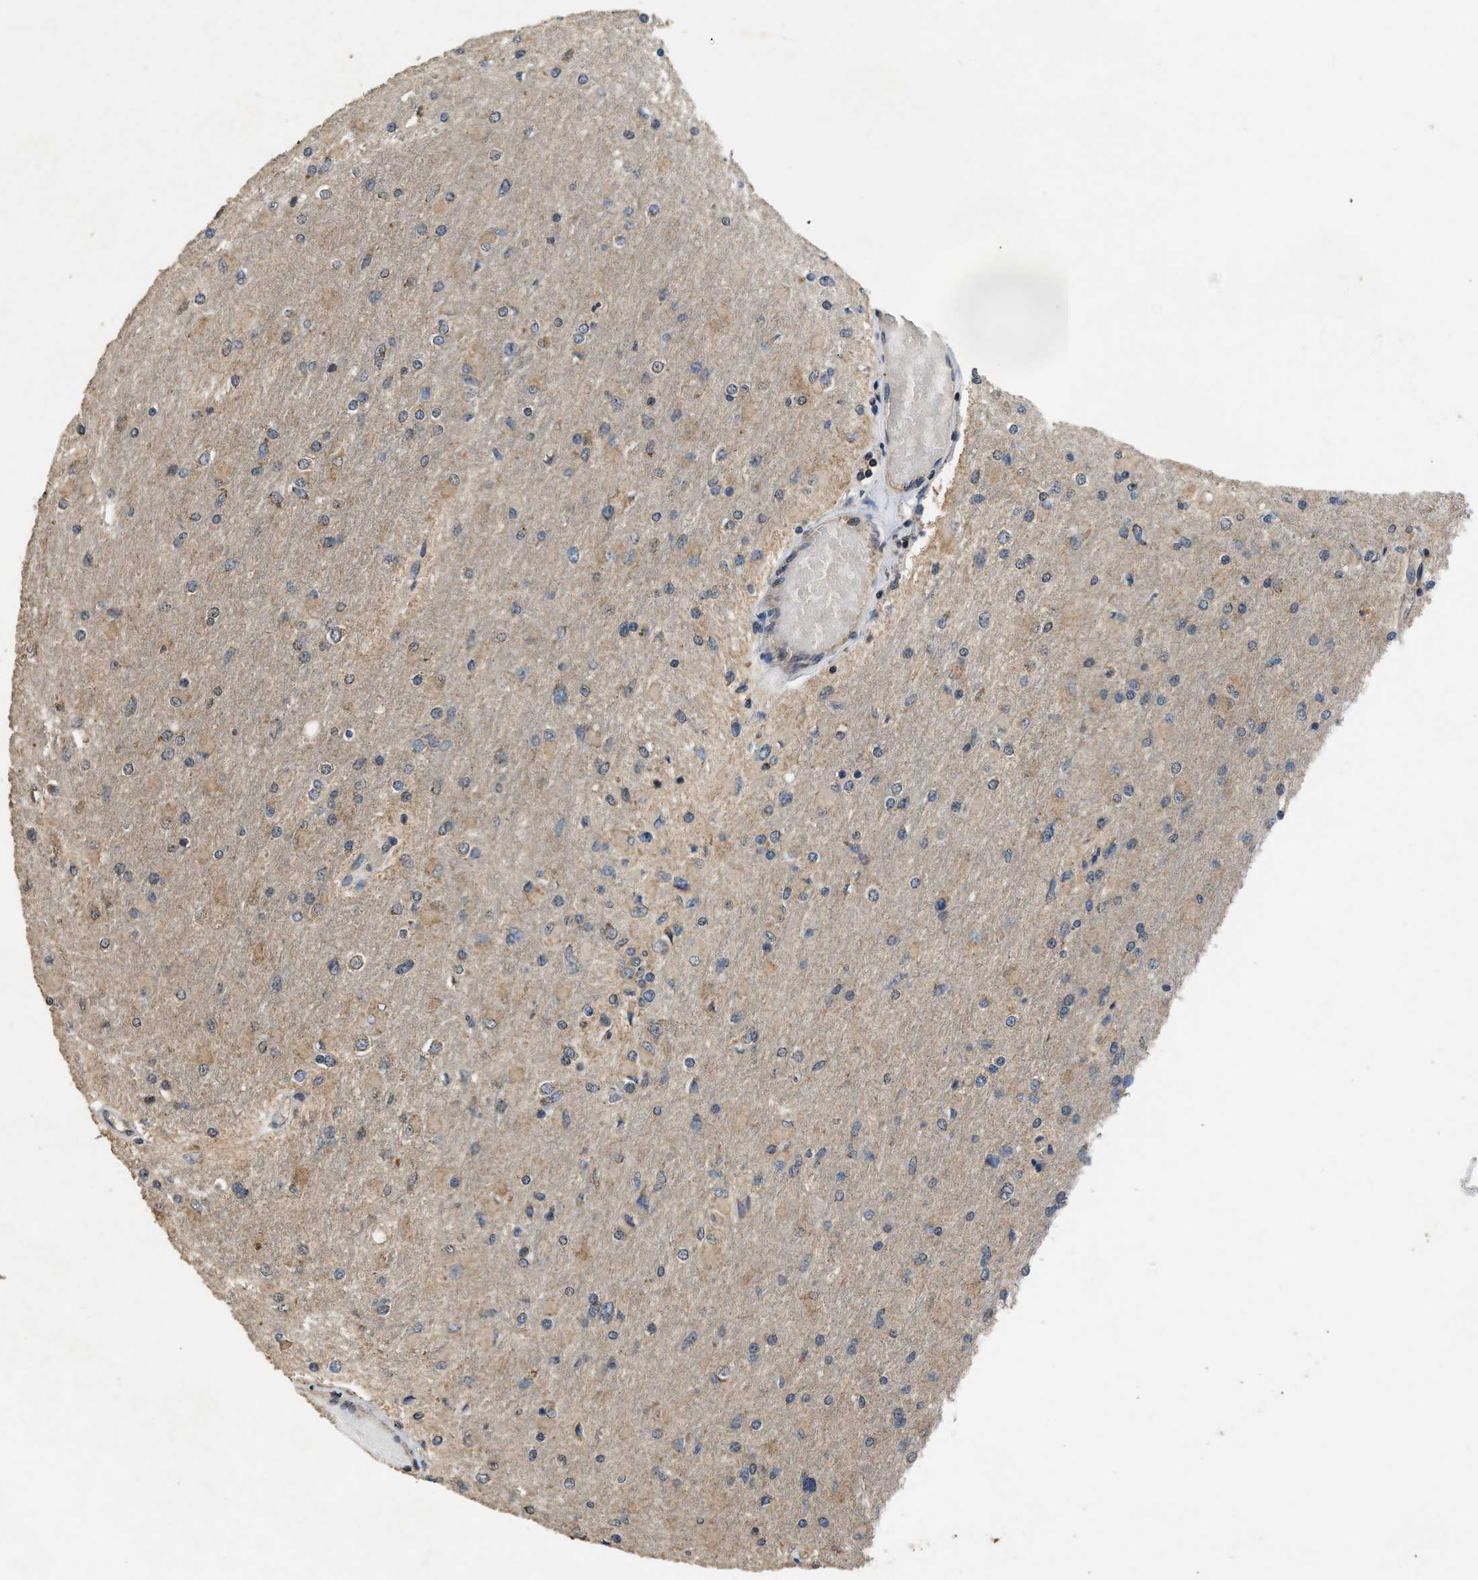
{"staining": {"intensity": "weak", "quantity": "<25%", "location": "cytoplasmic/membranous"}, "tissue": "glioma", "cell_type": "Tumor cells", "image_type": "cancer", "snomed": [{"axis": "morphology", "description": "Glioma, malignant, High grade"}, {"axis": "topography", "description": "Cerebral cortex"}], "caption": "This is an immunohistochemistry (IHC) histopathology image of human glioma. There is no positivity in tumor cells.", "gene": "DENND6B", "patient": {"sex": "female", "age": 36}}